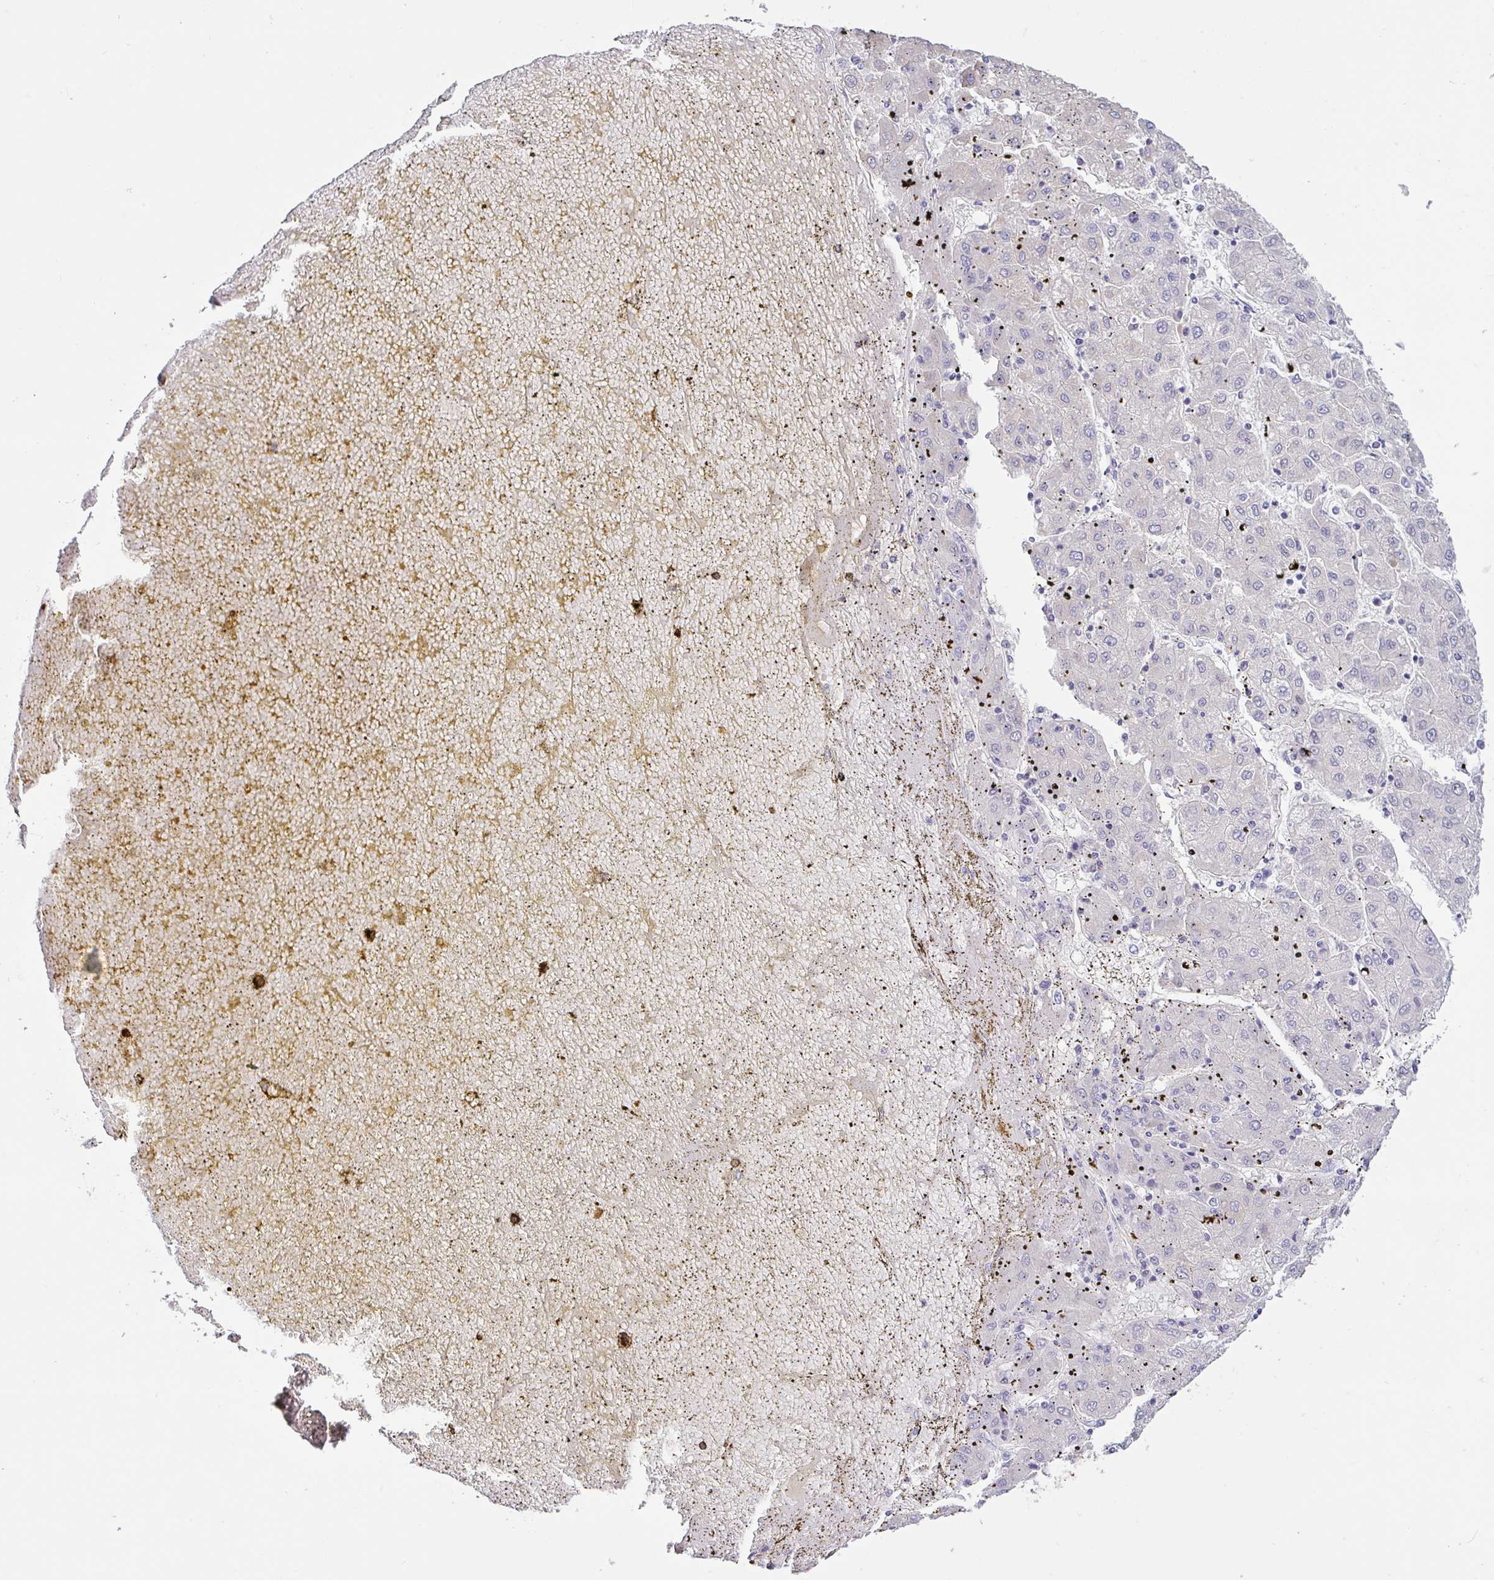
{"staining": {"intensity": "negative", "quantity": "none", "location": "none"}, "tissue": "liver cancer", "cell_type": "Tumor cells", "image_type": "cancer", "snomed": [{"axis": "morphology", "description": "Carcinoma, Hepatocellular, NOS"}, {"axis": "topography", "description": "Liver"}], "caption": "Immunohistochemistry of liver hepatocellular carcinoma reveals no expression in tumor cells. (DAB immunohistochemistry, high magnification).", "gene": "PYGM", "patient": {"sex": "male", "age": 72}}